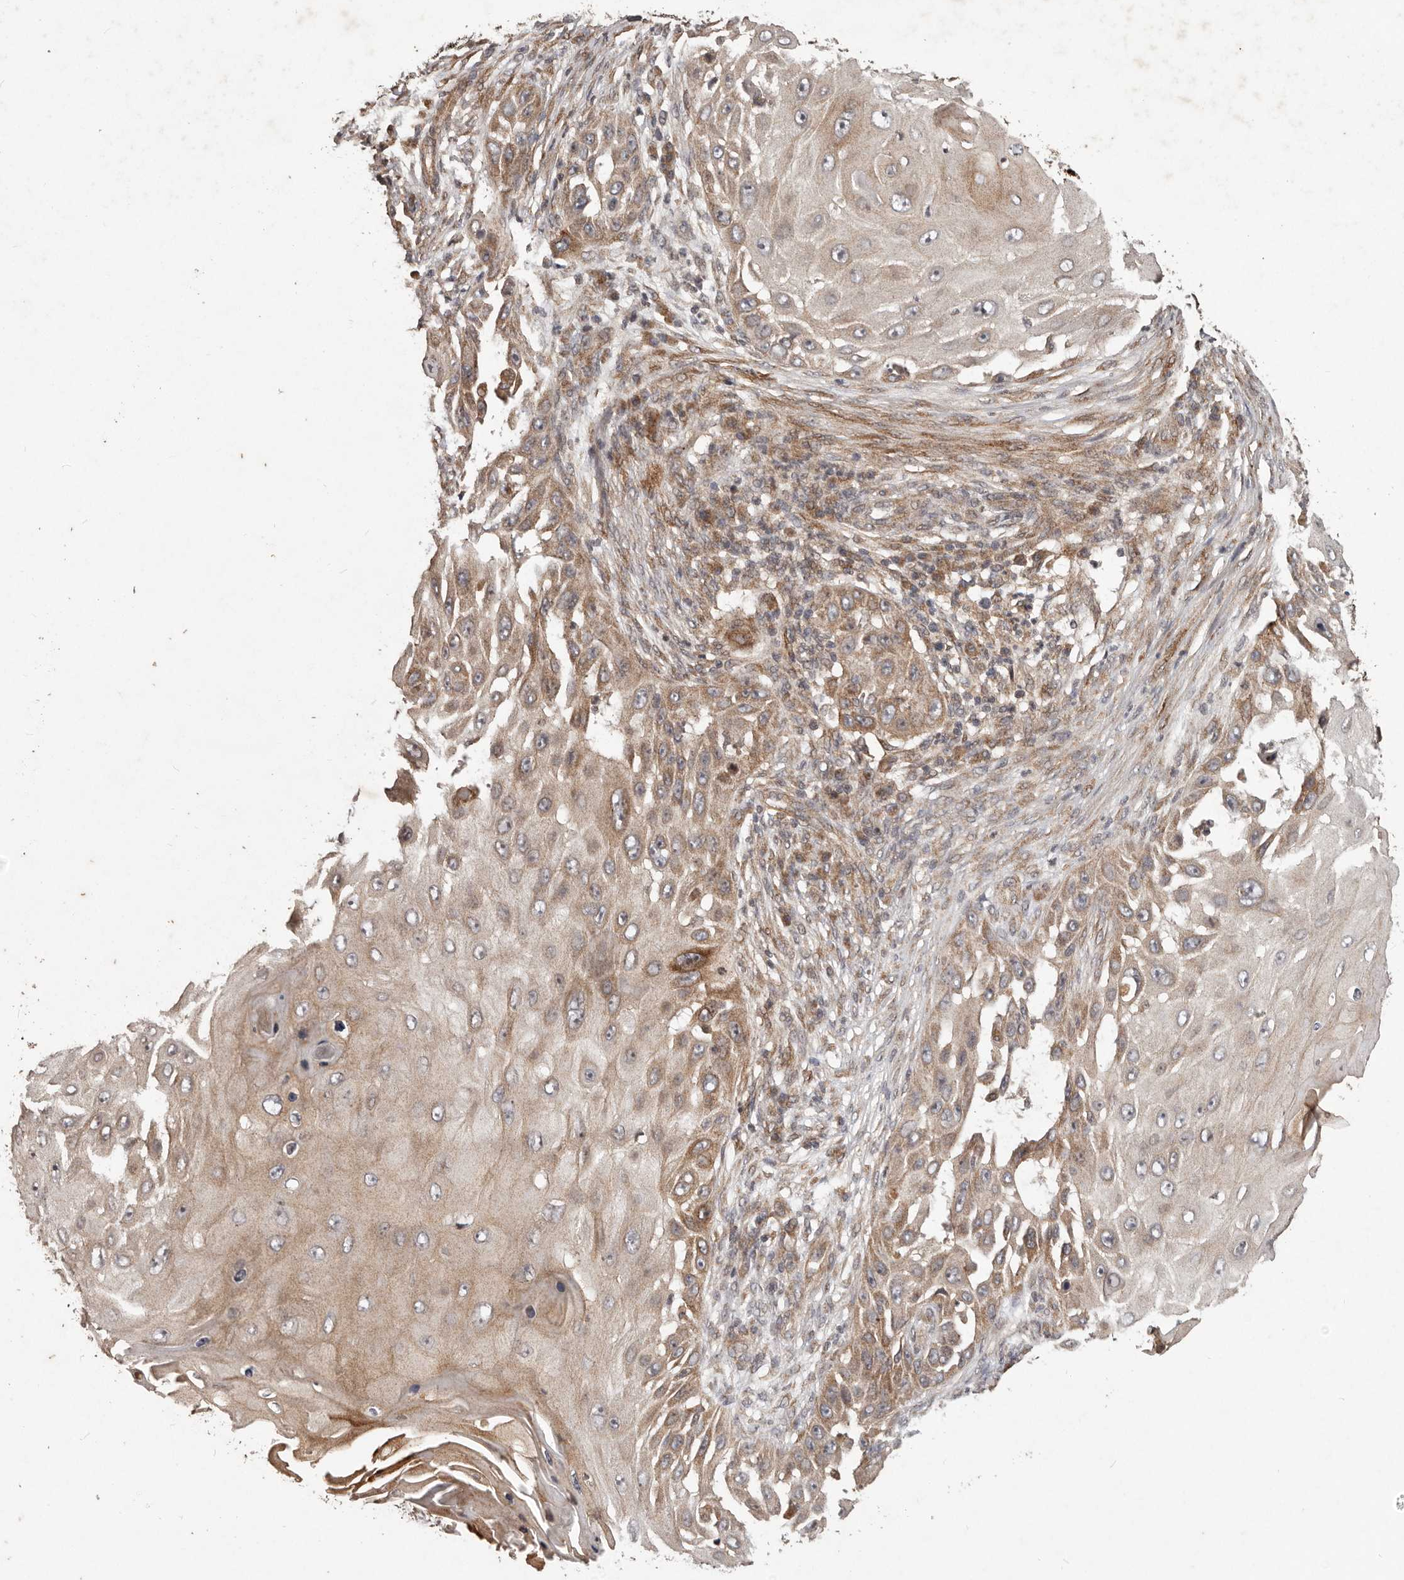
{"staining": {"intensity": "moderate", "quantity": ">75%", "location": "cytoplasmic/membranous"}, "tissue": "skin cancer", "cell_type": "Tumor cells", "image_type": "cancer", "snomed": [{"axis": "morphology", "description": "Squamous cell carcinoma, NOS"}, {"axis": "topography", "description": "Skin"}], "caption": "Protein expression by IHC displays moderate cytoplasmic/membranous expression in about >75% of tumor cells in skin cancer.", "gene": "PLOD2", "patient": {"sex": "female", "age": 44}}